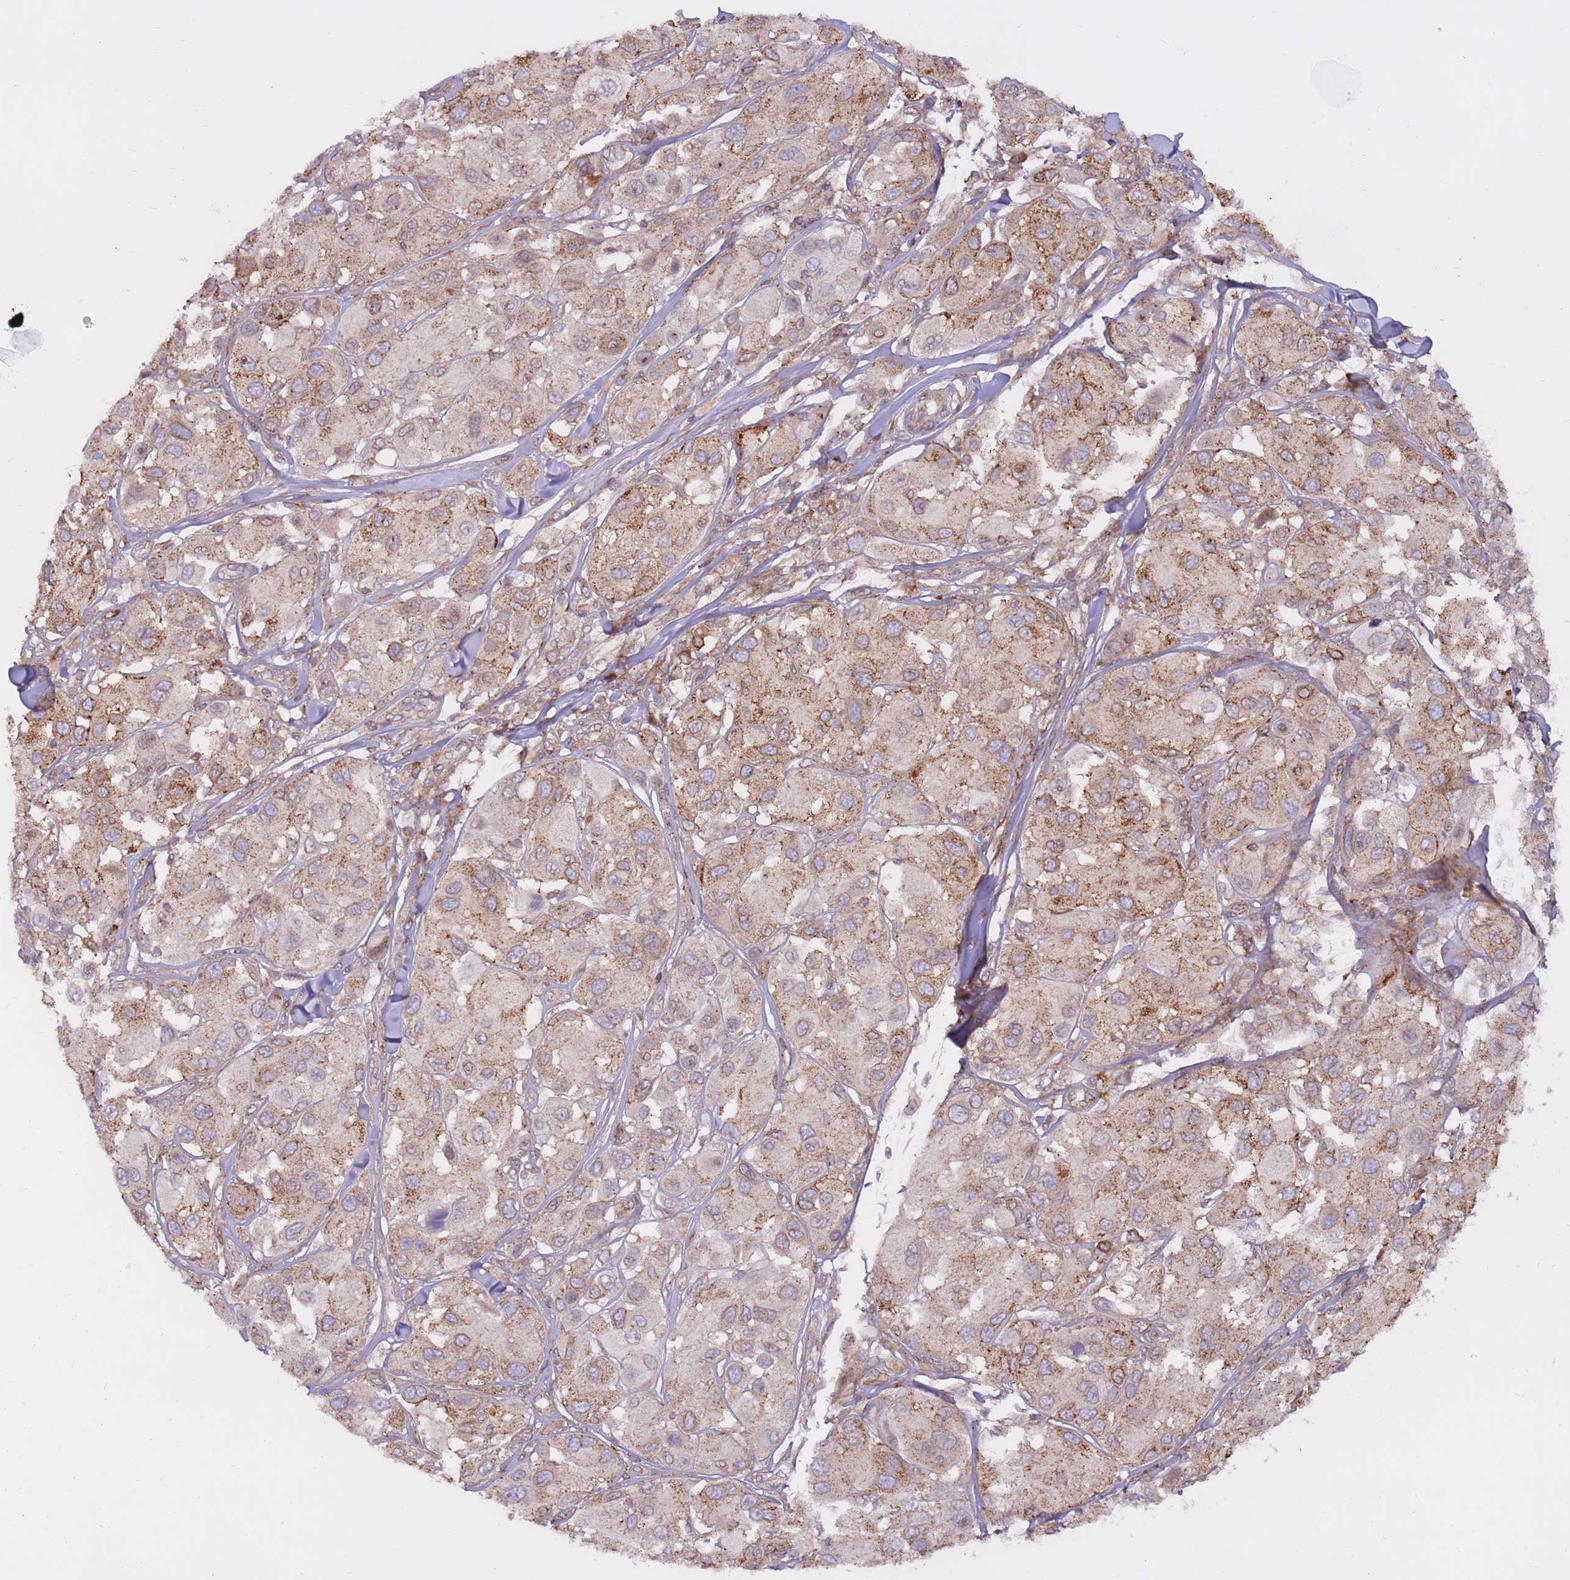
{"staining": {"intensity": "moderate", "quantity": ">75%", "location": "cytoplasmic/membranous"}, "tissue": "melanoma", "cell_type": "Tumor cells", "image_type": "cancer", "snomed": [{"axis": "morphology", "description": "Malignant melanoma, Metastatic site"}, {"axis": "topography", "description": "Skin"}], "caption": "Tumor cells demonstrate medium levels of moderate cytoplasmic/membranous positivity in approximately >75% of cells in melanoma.", "gene": "DDX19B", "patient": {"sex": "male", "age": 41}}